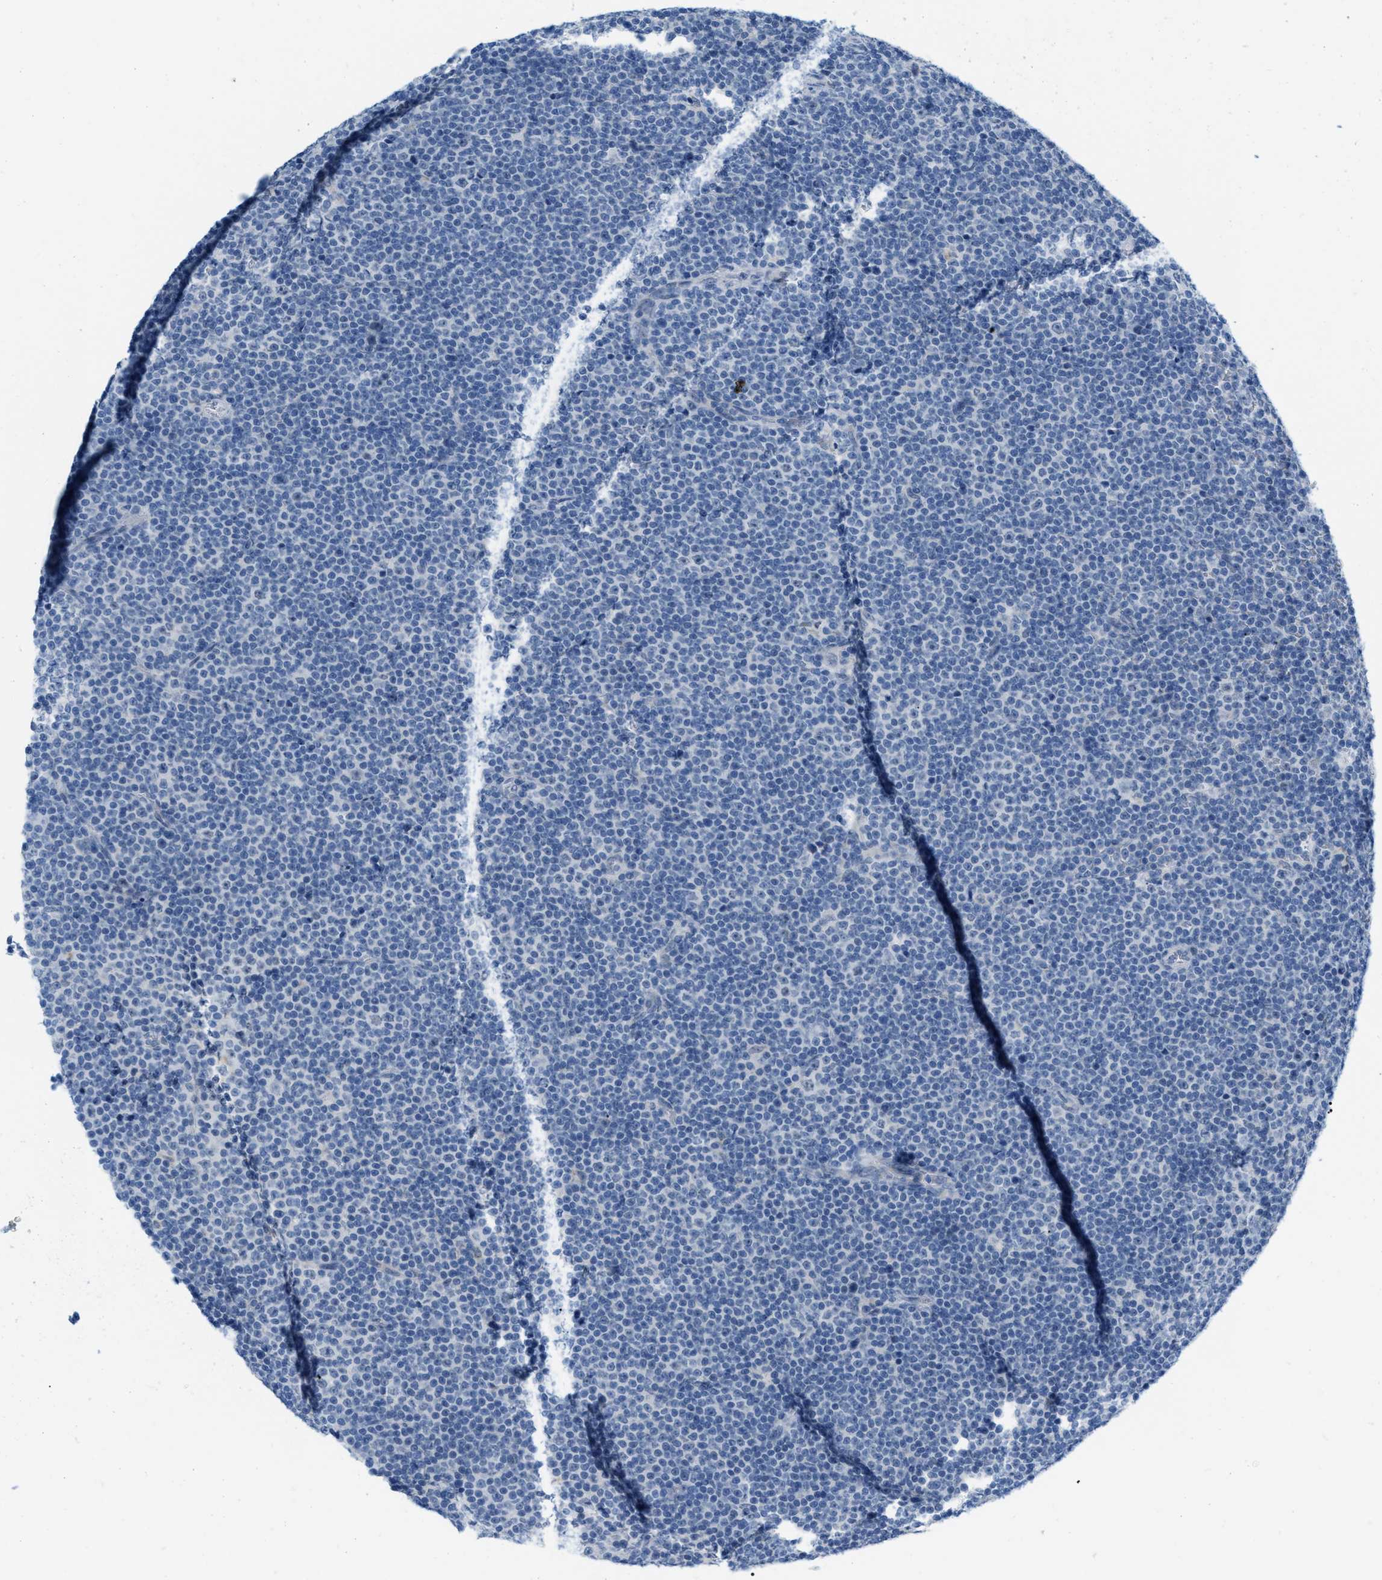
{"staining": {"intensity": "negative", "quantity": "none", "location": "none"}, "tissue": "lymphoma", "cell_type": "Tumor cells", "image_type": "cancer", "snomed": [{"axis": "morphology", "description": "Malignant lymphoma, non-Hodgkin's type, Low grade"}, {"axis": "topography", "description": "Lymph node"}], "caption": "Lymphoma stained for a protein using IHC displays no expression tumor cells.", "gene": "PHRF1", "patient": {"sex": "female", "age": 67}}